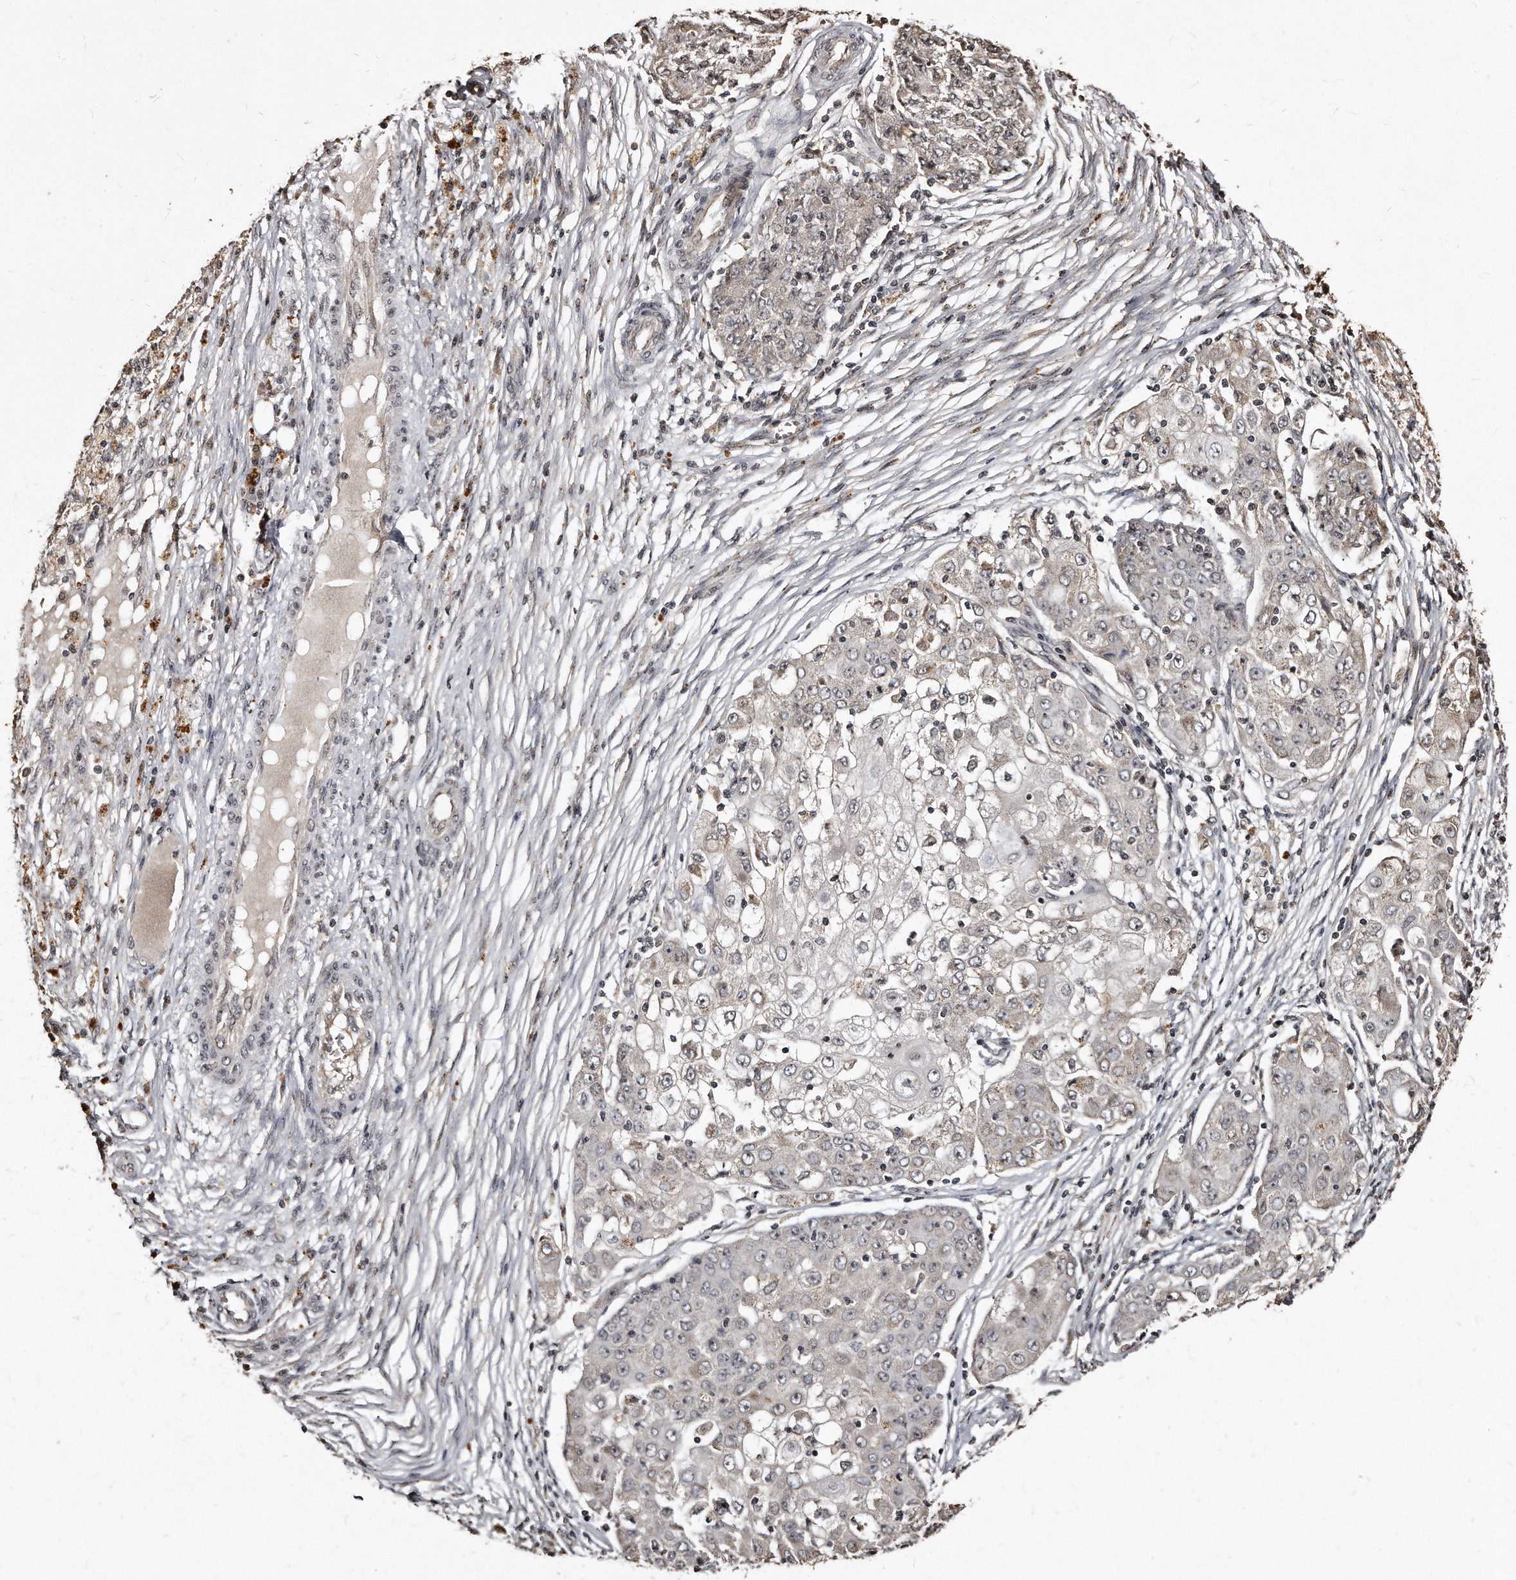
{"staining": {"intensity": "negative", "quantity": "none", "location": "none"}, "tissue": "ovarian cancer", "cell_type": "Tumor cells", "image_type": "cancer", "snomed": [{"axis": "morphology", "description": "Carcinoma, endometroid"}, {"axis": "topography", "description": "Ovary"}], "caption": "This is a image of immunohistochemistry (IHC) staining of ovarian endometroid carcinoma, which shows no positivity in tumor cells. (Brightfield microscopy of DAB immunohistochemistry (IHC) at high magnification).", "gene": "TSHR", "patient": {"sex": "female", "age": 42}}